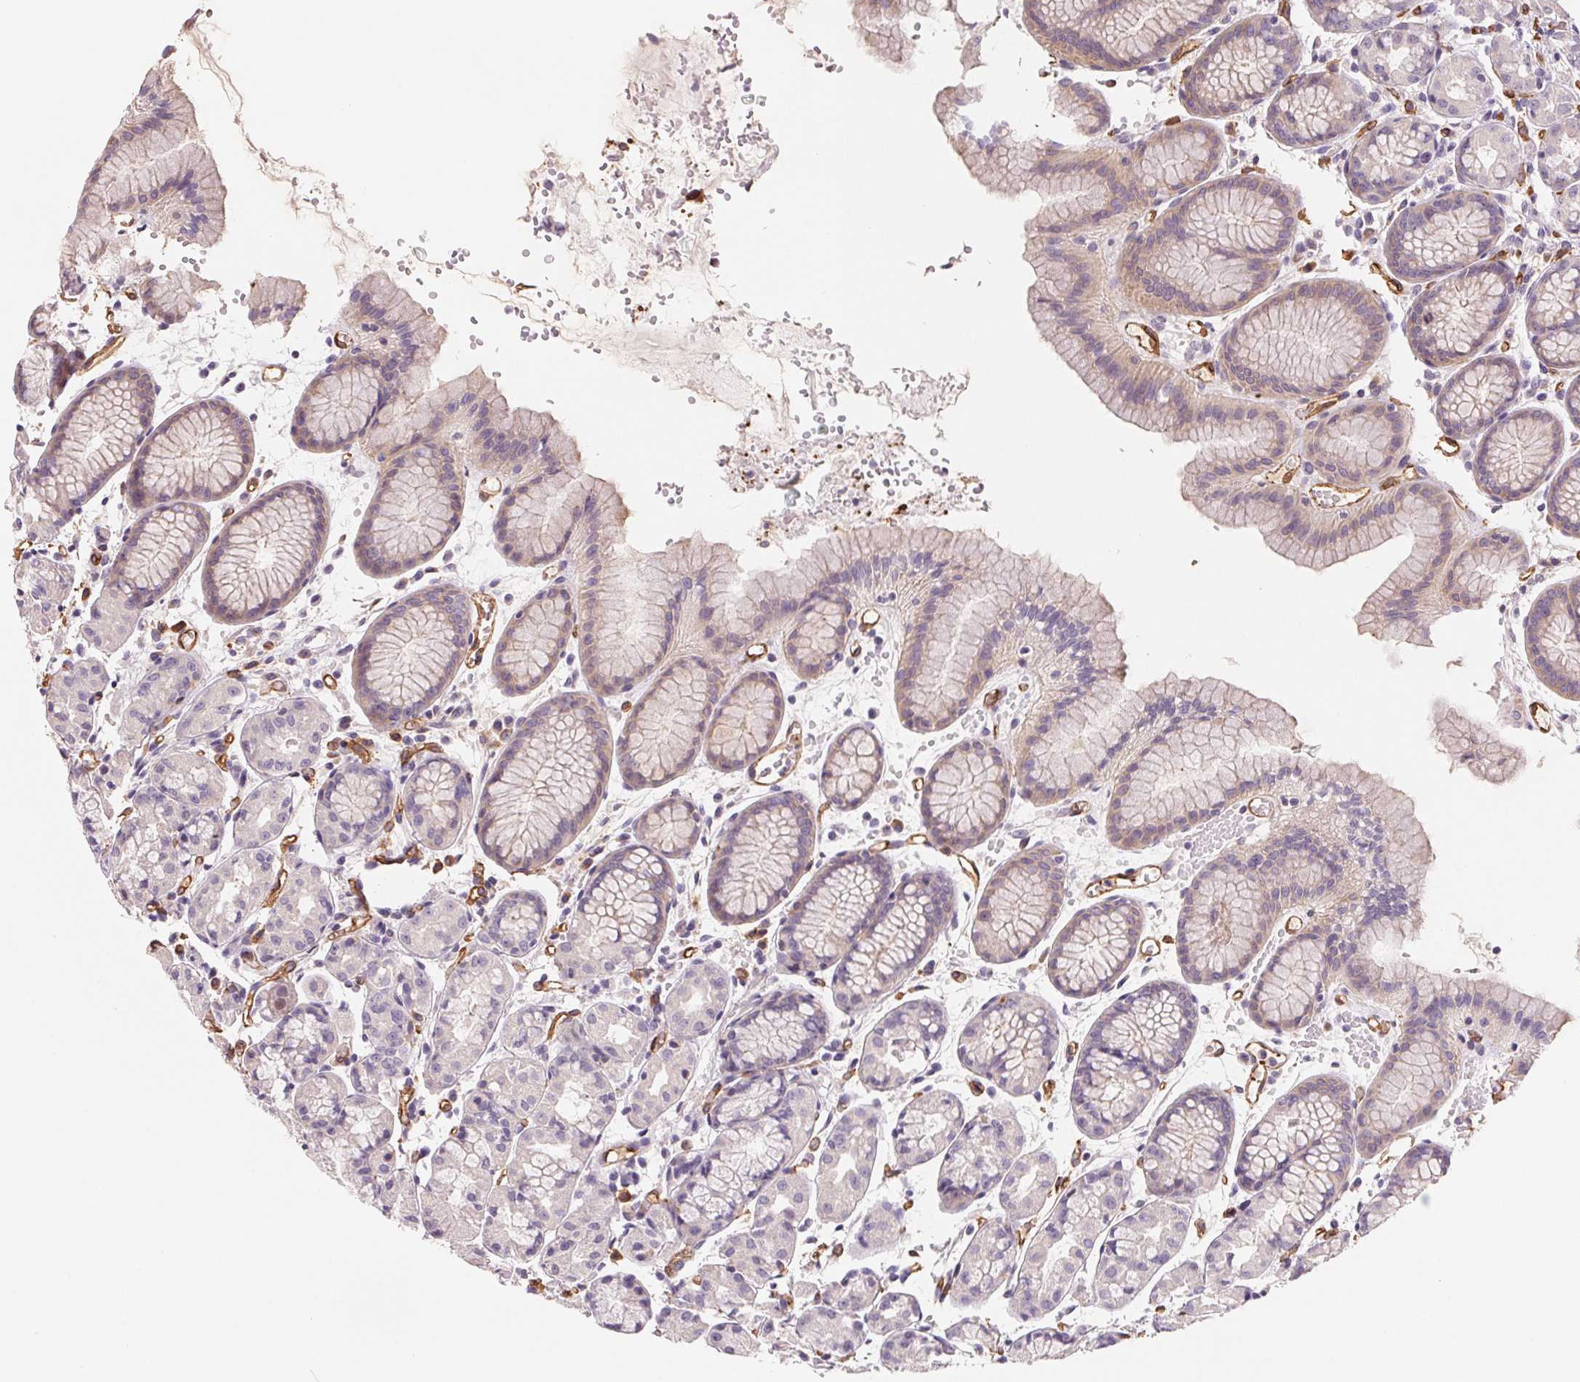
{"staining": {"intensity": "weak", "quantity": "<25%", "location": "cytoplasmic/membranous"}, "tissue": "stomach", "cell_type": "Glandular cells", "image_type": "normal", "snomed": [{"axis": "morphology", "description": "Normal tissue, NOS"}, {"axis": "topography", "description": "Stomach, upper"}], "caption": "The photomicrograph shows no staining of glandular cells in benign stomach.", "gene": "ANKRD13B", "patient": {"sex": "male", "age": 47}}